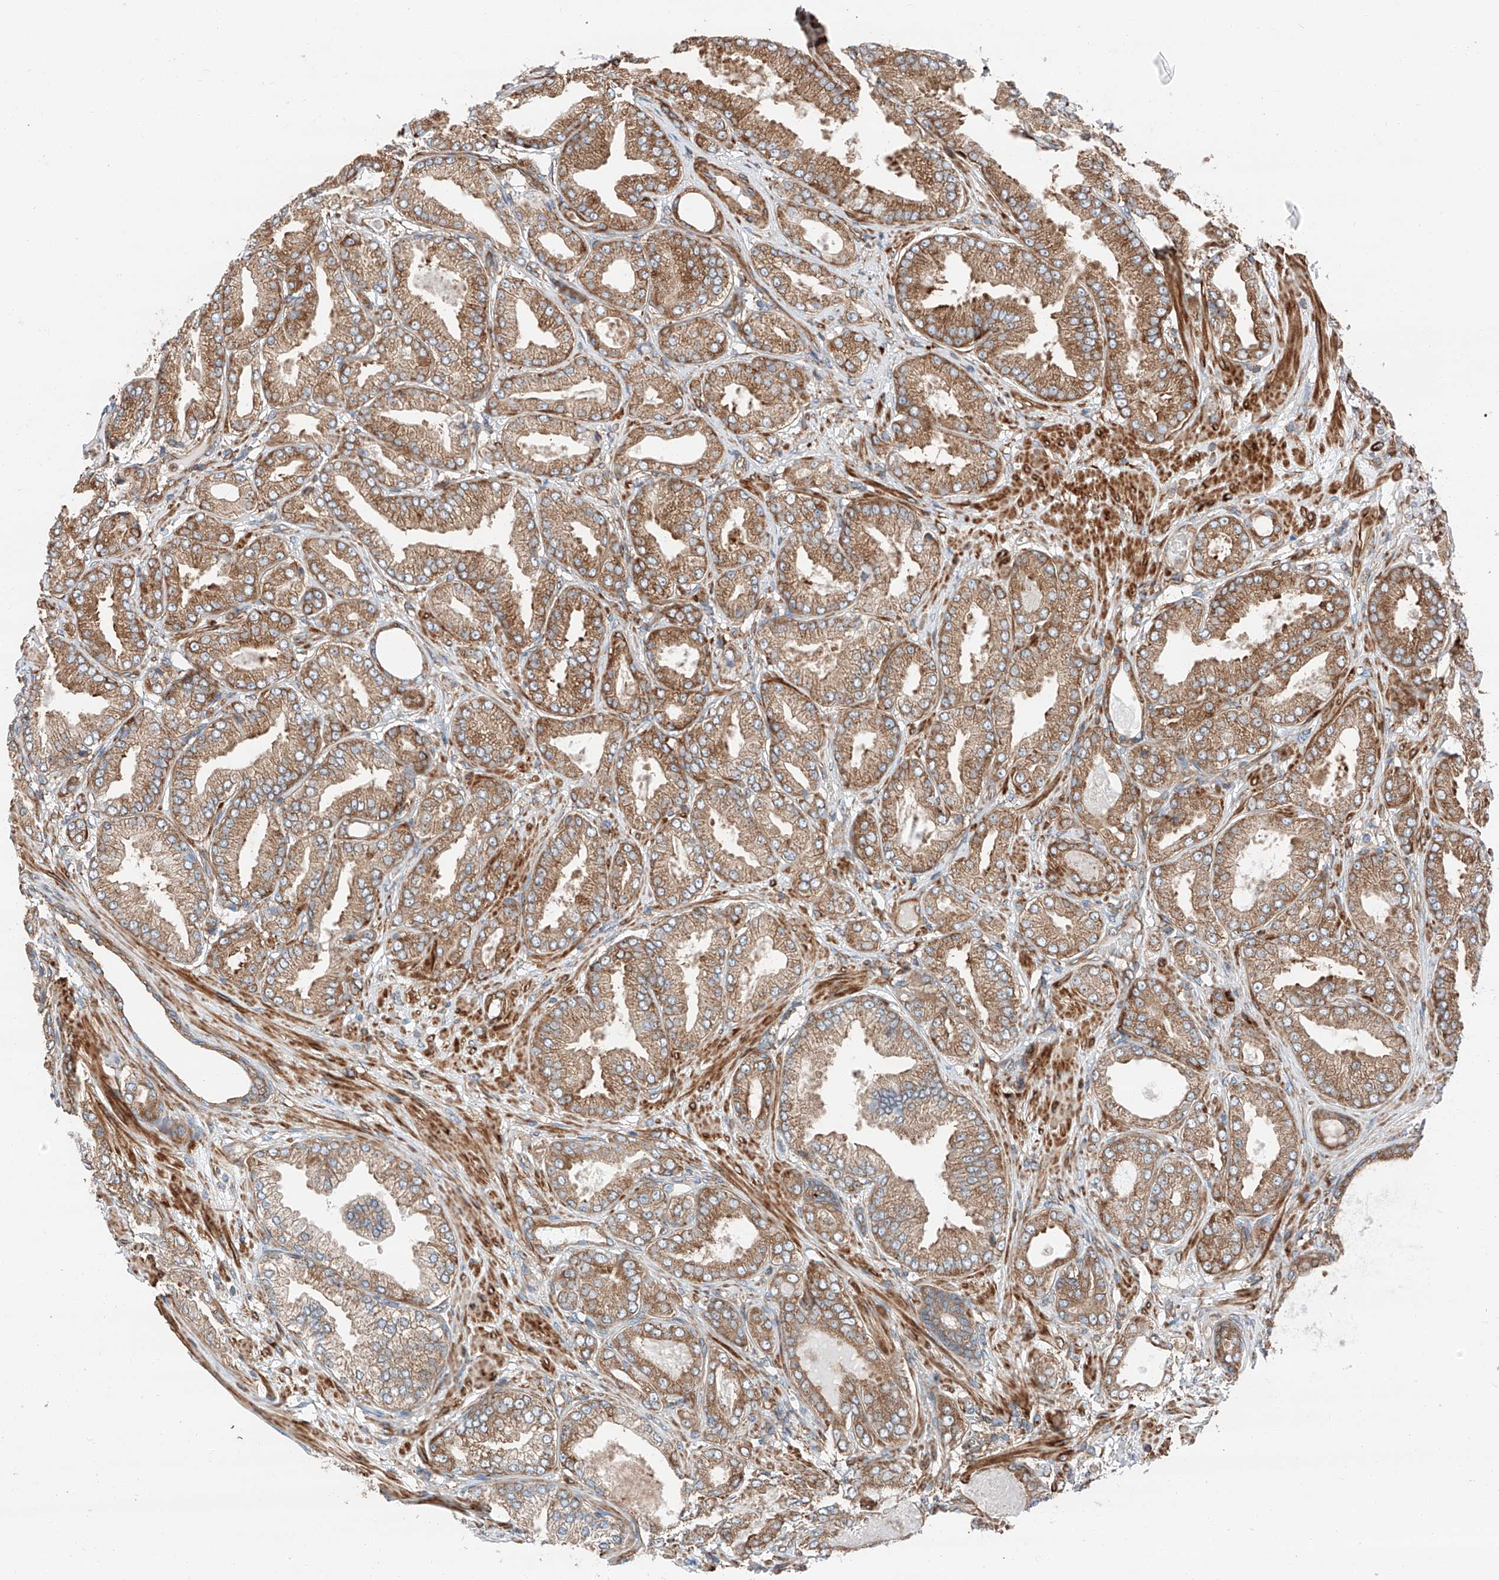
{"staining": {"intensity": "moderate", "quantity": ">75%", "location": "cytoplasmic/membranous"}, "tissue": "prostate cancer", "cell_type": "Tumor cells", "image_type": "cancer", "snomed": [{"axis": "morphology", "description": "Adenocarcinoma, Low grade"}, {"axis": "topography", "description": "Prostate"}], "caption": "Protein staining by IHC demonstrates moderate cytoplasmic/membranous expression in approximately >75% of tumor cells in prostate cancer.", "gene": "ZC3H15", "patient": {"sex": "male", "age": 63}}